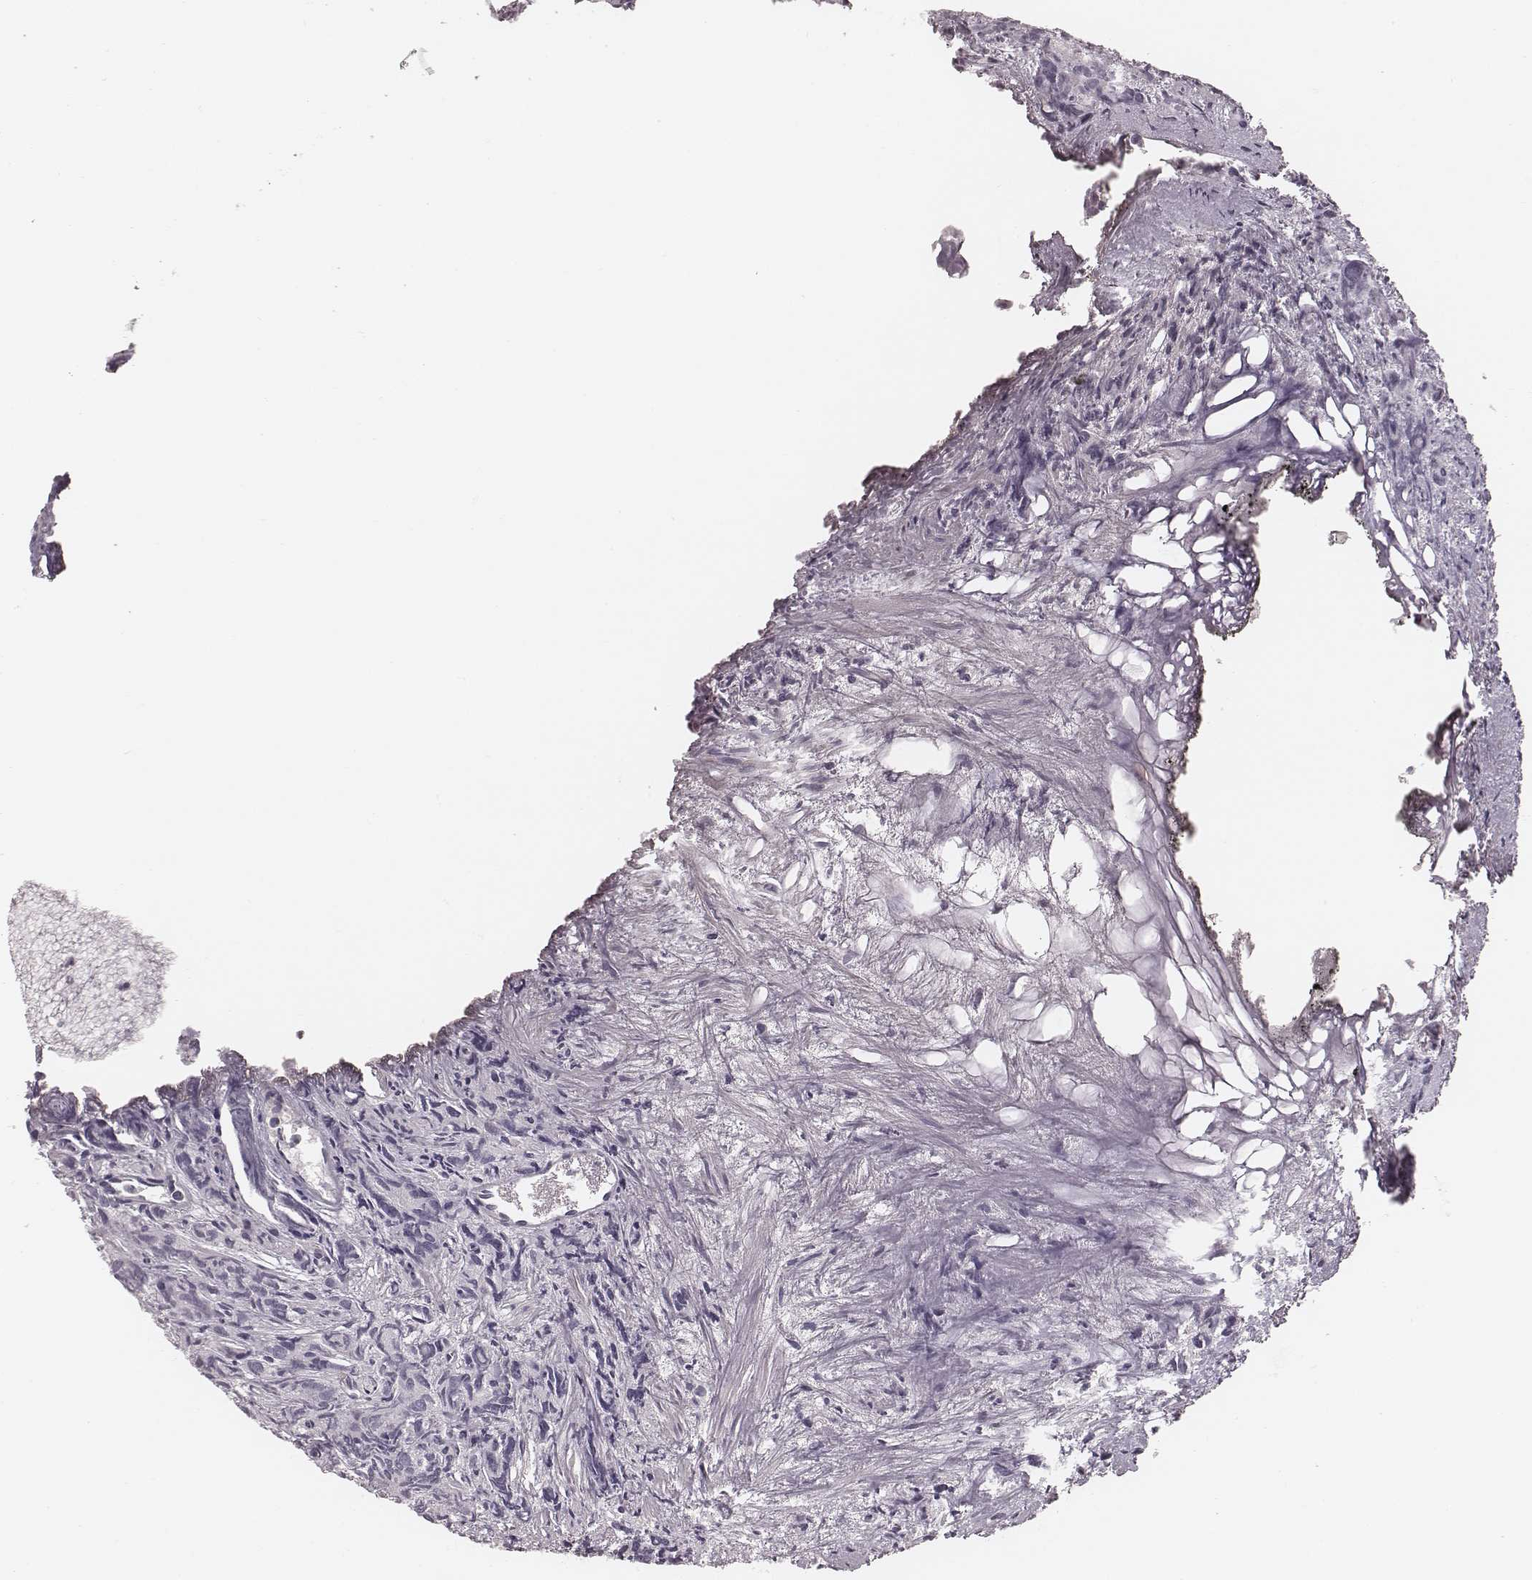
{"staining": {"intensity": "negative", "quantity": "none", "location": "none"}, "tissue": "prostate cancer", "cell_type": "Tumor cells", "image_type": "cancer", "snomed": [{"axis": "morphology", "description": "Adenocarcinoma, High grade"}, {"axis": "topography", "description": "Prostate"}], "caption": "A high-resolution histopathology image shows immunohistochemistry (IHC) staining of prostate cancer (adenocarcinoma (high-grade)), which demonstrates no significant expression in tumor cells.", "gene": "S100Z", "patient": {"sex": "male", "age": 77}}